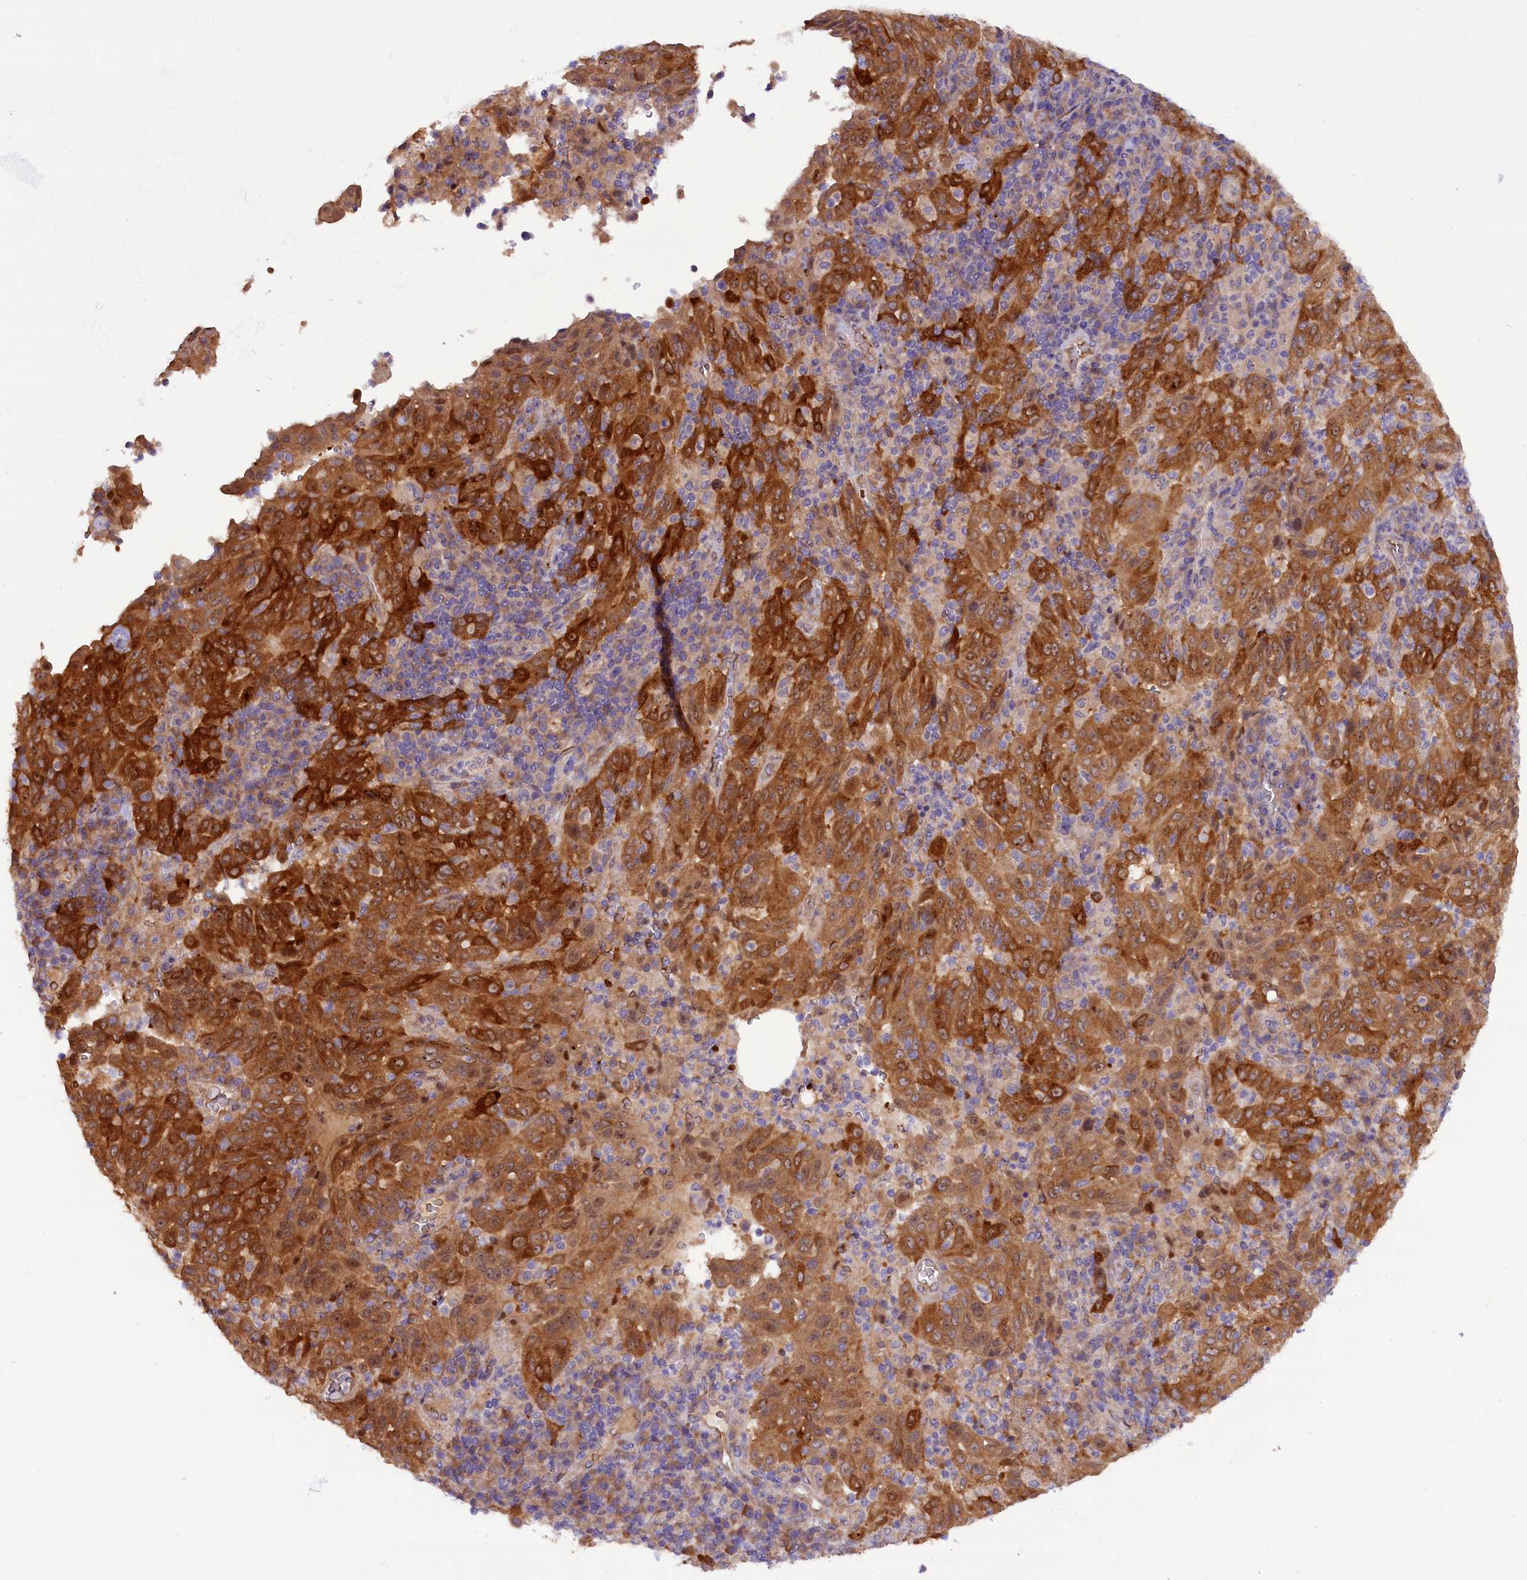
{"staining": {"intensity": "strong", "quantity": ">75%", "location": "cytoplasmic/membranous"}, "tissue": "pancreatic cancer", "cell_type": "Tumor cells", "image_type": "cancer", "snomed": [{"axis": "morphology", "description": "Adenocarcinoma, NOS"}, {"axis": "topography", "description": "Pancreas"}], "caption": "The micrograph demonstrates a brown stain indicating the presence of a protein in the cytoplasmic/membranous of tumor cells in adenocarcinoma (pancreatic). The protein is shown in brown color, while the nuclei are stained blue.", "gene": "CCDC9B", "patient": {"sex": "male", "age": 63}}